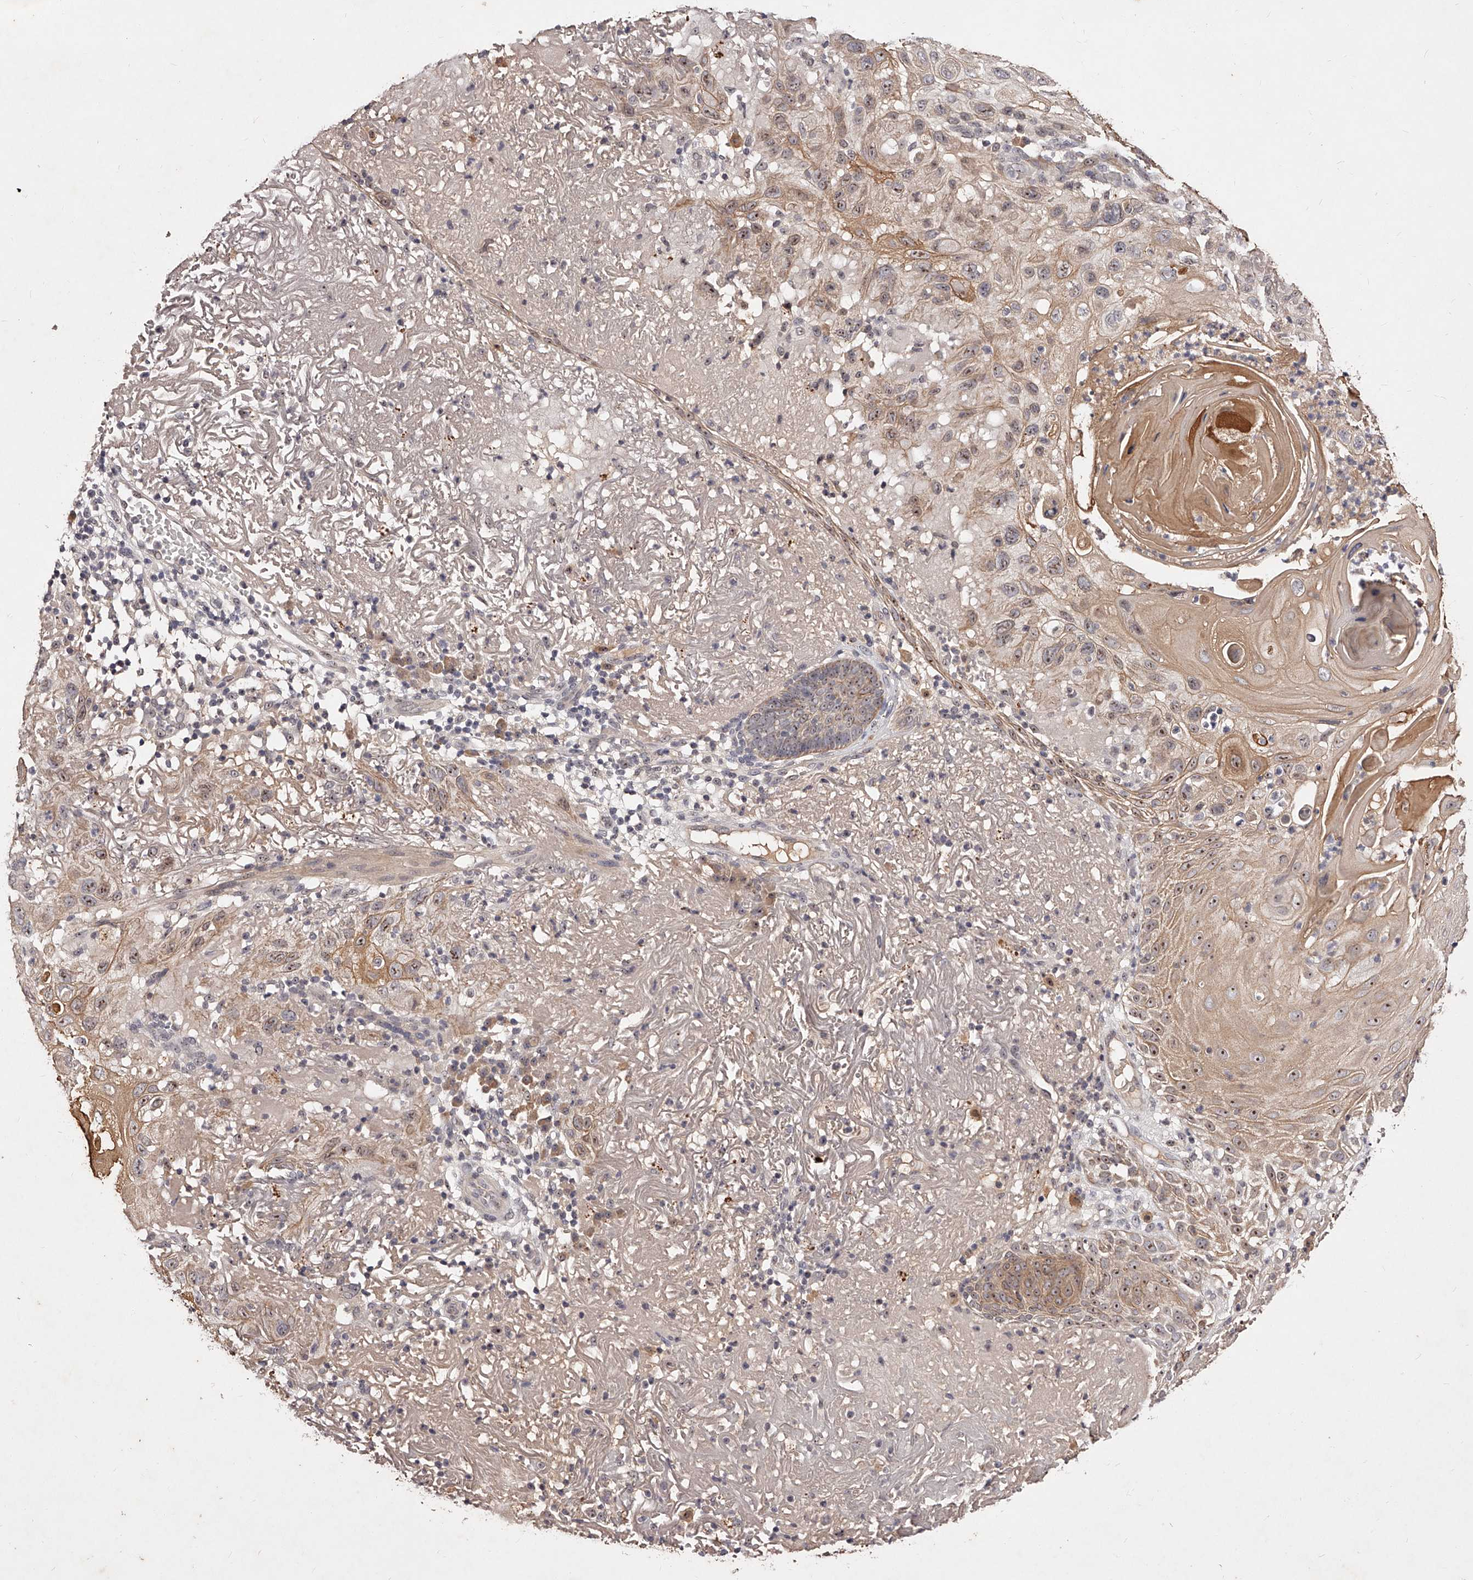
{"staining": {"intensity": "weak", "quantity": ">75%", "location": "cytoplasmic/membranous,nuclear"}, "tissue": "skin cancer", "cell_type": "Tumor cells", "image_type": "cancer", "snomed": [{"axis": "morphology", "description": "Normal tissue, NOS"}, {"axis": "morphology", "description": "Squamous cell carcinoma, NOS"}, {"axis": "topography", "description": "Skin"}], "caption": "An image of skin cancer (squamous cell carcinoma) stained for a protein reveals weak cytoplasmic/membranous and nuclear brown staining in tumor cells.", "gene": "PHACTR1", "patient": {"sex": "female", "age": 96}}